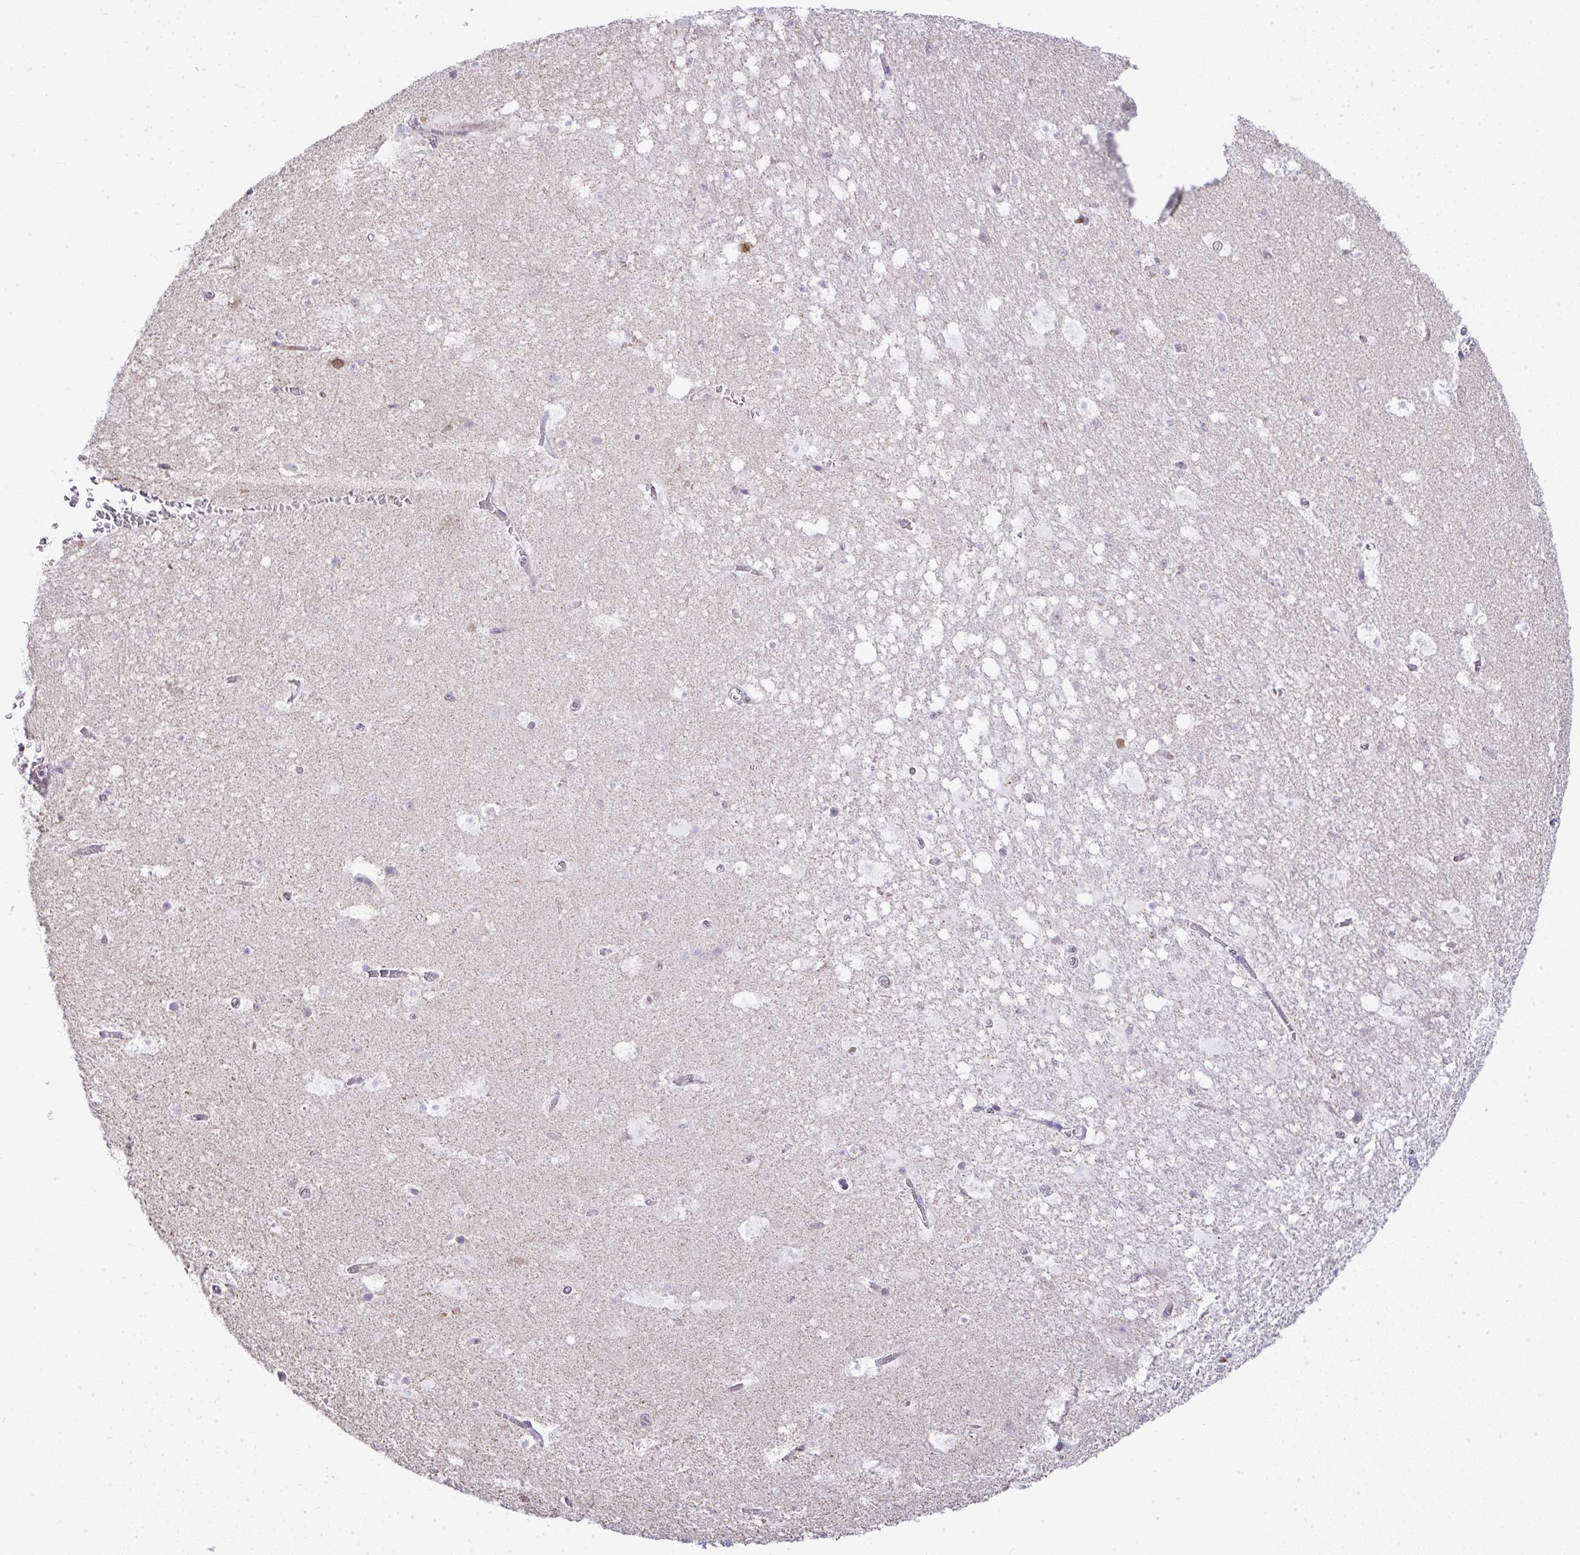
{"staining": {"intensity": "negative", "quantity": "none", "location": "none"}, "tissue": "hippocampus", "cell_type": "Glial cells", "image_type": "normal", "snomed": [{"axis": "morphology", "description": "Normal tissue, NOS"}, {"axis": "topography", "description": "Hippocampus"}], "caption": "This is an immunohistochemistry histopathology image of normal human hippocampus. There is no positivity in glial cells.", "gene": "GRID2", "patient": {"sex": "female", "age": 42}}